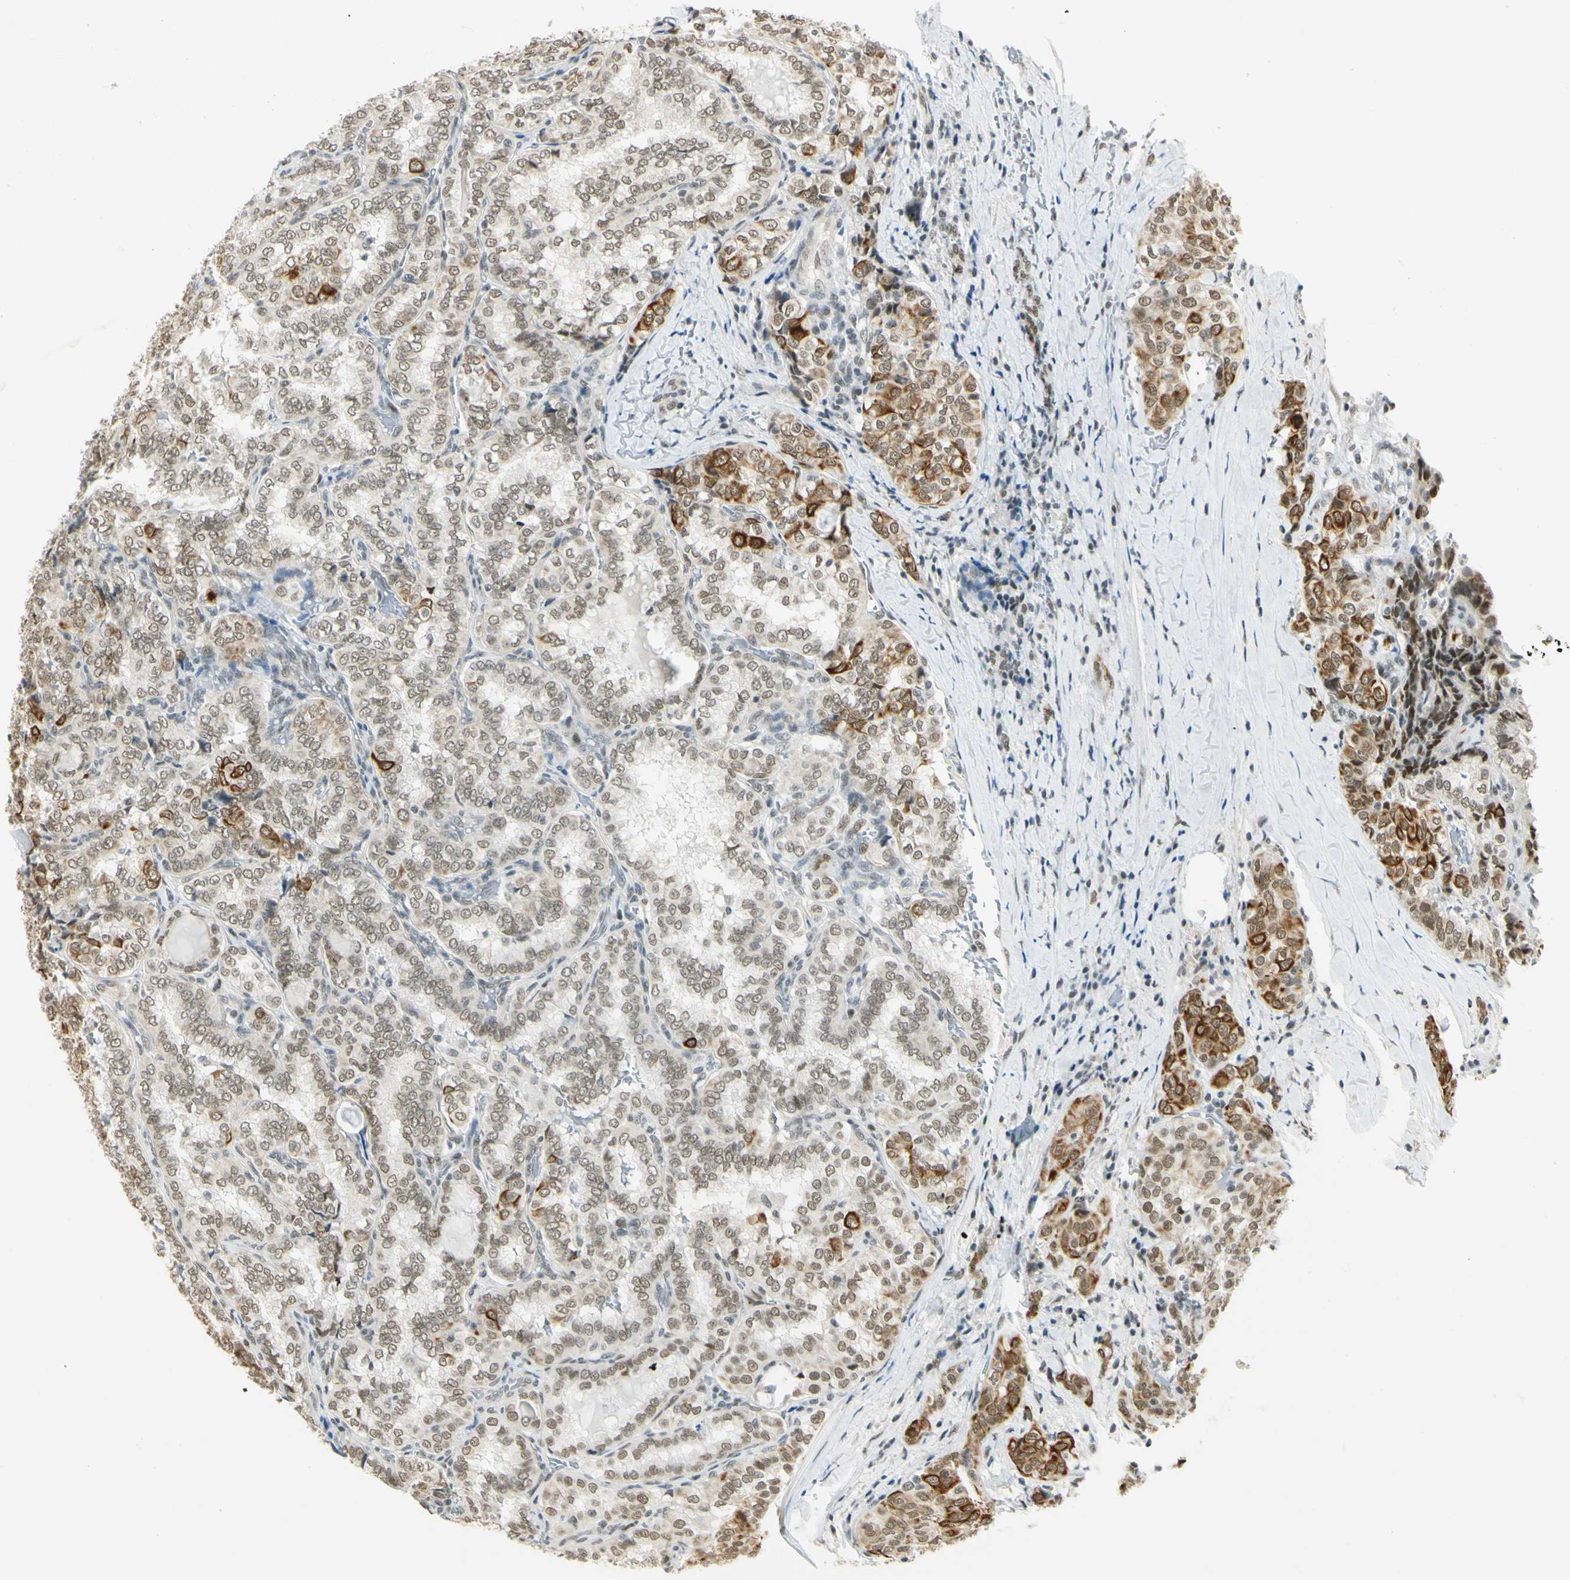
{"staining": {"intensity": "strong", "quantity": "<25%", "location": "cytoplasmic/membranous"}, "tissue": "thyroid cancer", "cell_type": "Tumor cells", "image_type": "cancer", "snomed": [{"axis": "morphology", "description": "Normal tissue, NOS"}, {"axis": "morphology", "description": "Papillary adenocarcinoma, NOS"}, {"axis": "topography", "description": "Thyroid gland"}], "caption": "An immunohistochemistry micrograph of neoplastic tissue is shown. Protein staining in brown shows strong cytoplasmic/membranous positivity in thyroid papillary adenocarcinoma within tumor cells.", "gene": "NELFE", "patient": {"sex": "female", "age": 30}}